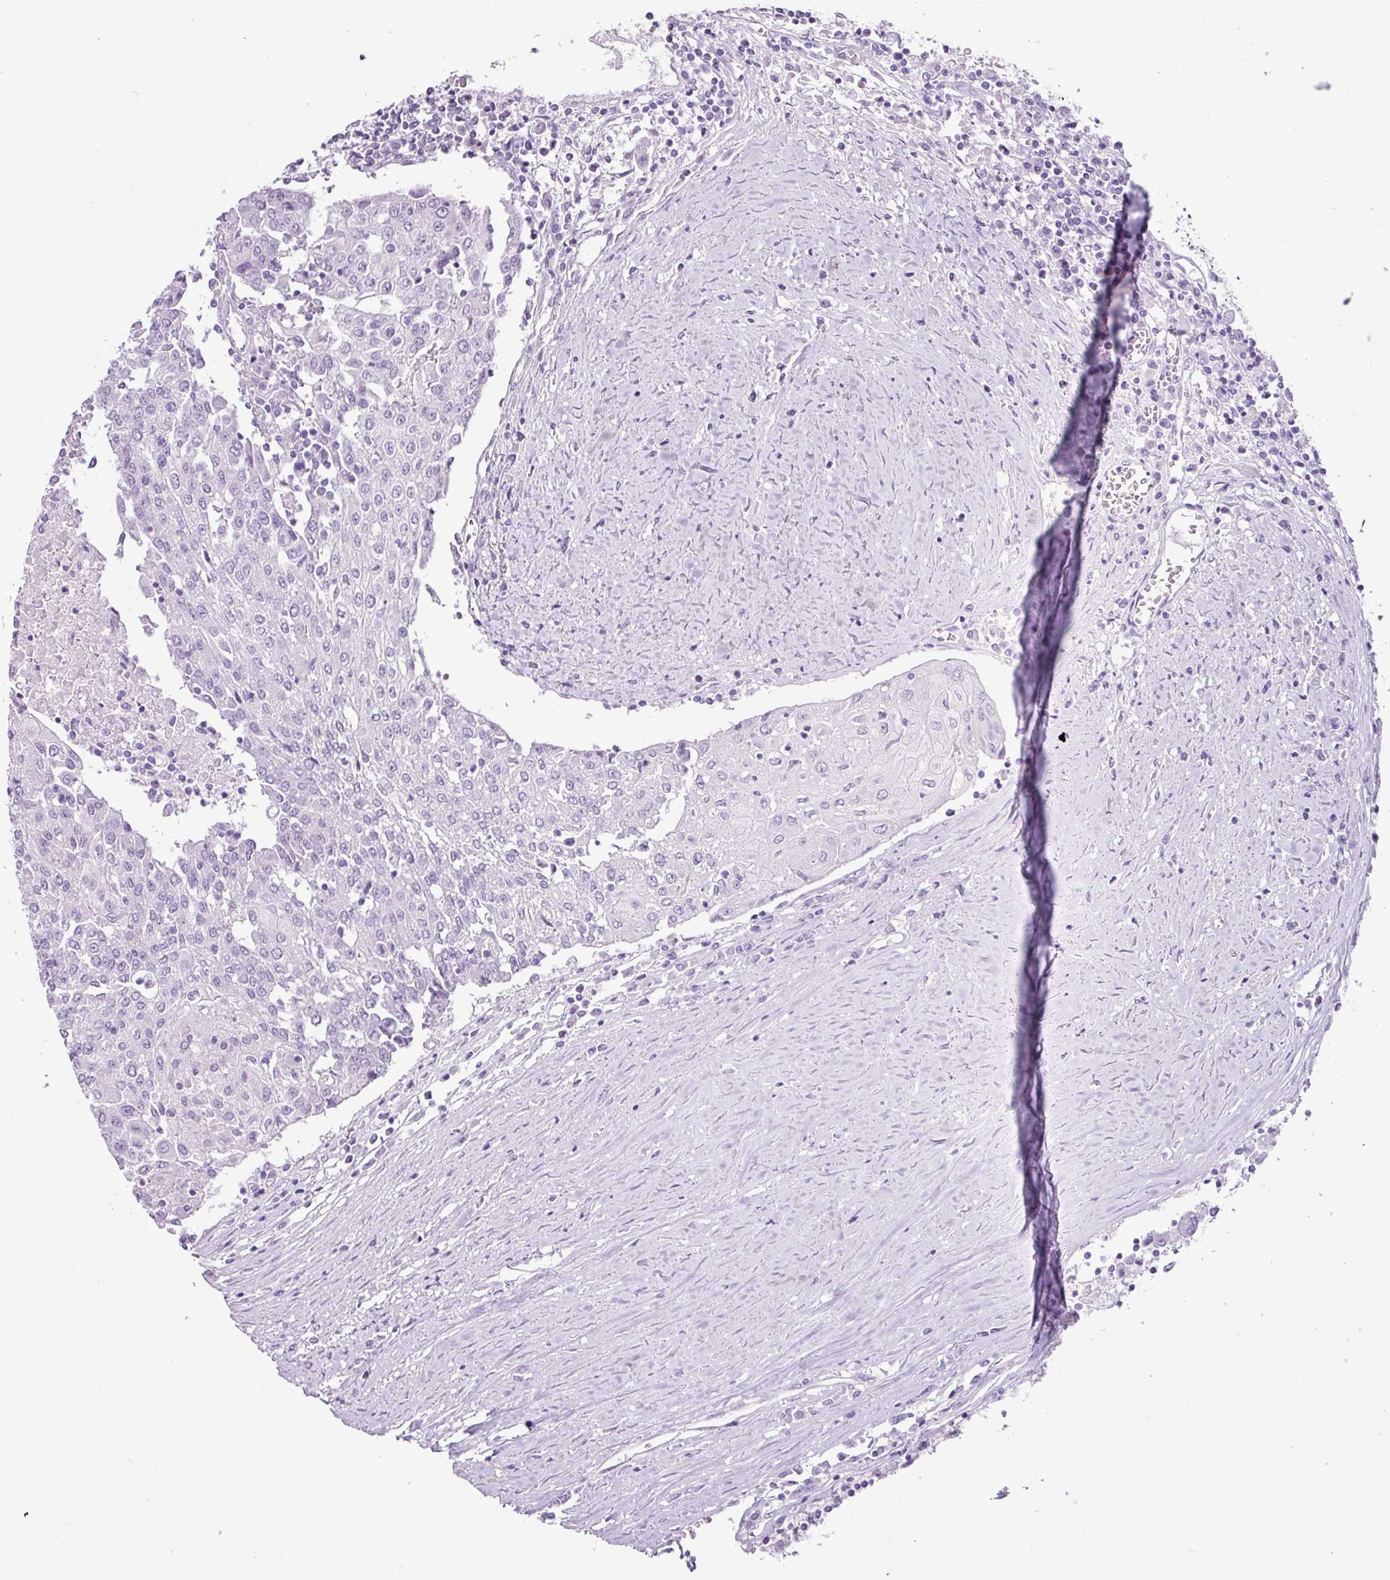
{"staining": {"intensity": "negative", "quantity": "none", "location": "none"}, "tissue": "urothelial cancer", "cell_type": "Tumor cells", "image_type": "cancer", "snomed": [{"axis": "morphology", "description": "Urothelial carcinoma, High grade"}, {"axis": "topography", "description": "Urinary bladder"}], "caption": "A histopathology image of human high-grade urothelial carcinoma is negative for staining in tumor cells.", "gene": "PGR", "patient": {"sex": "female", "age": 85}}